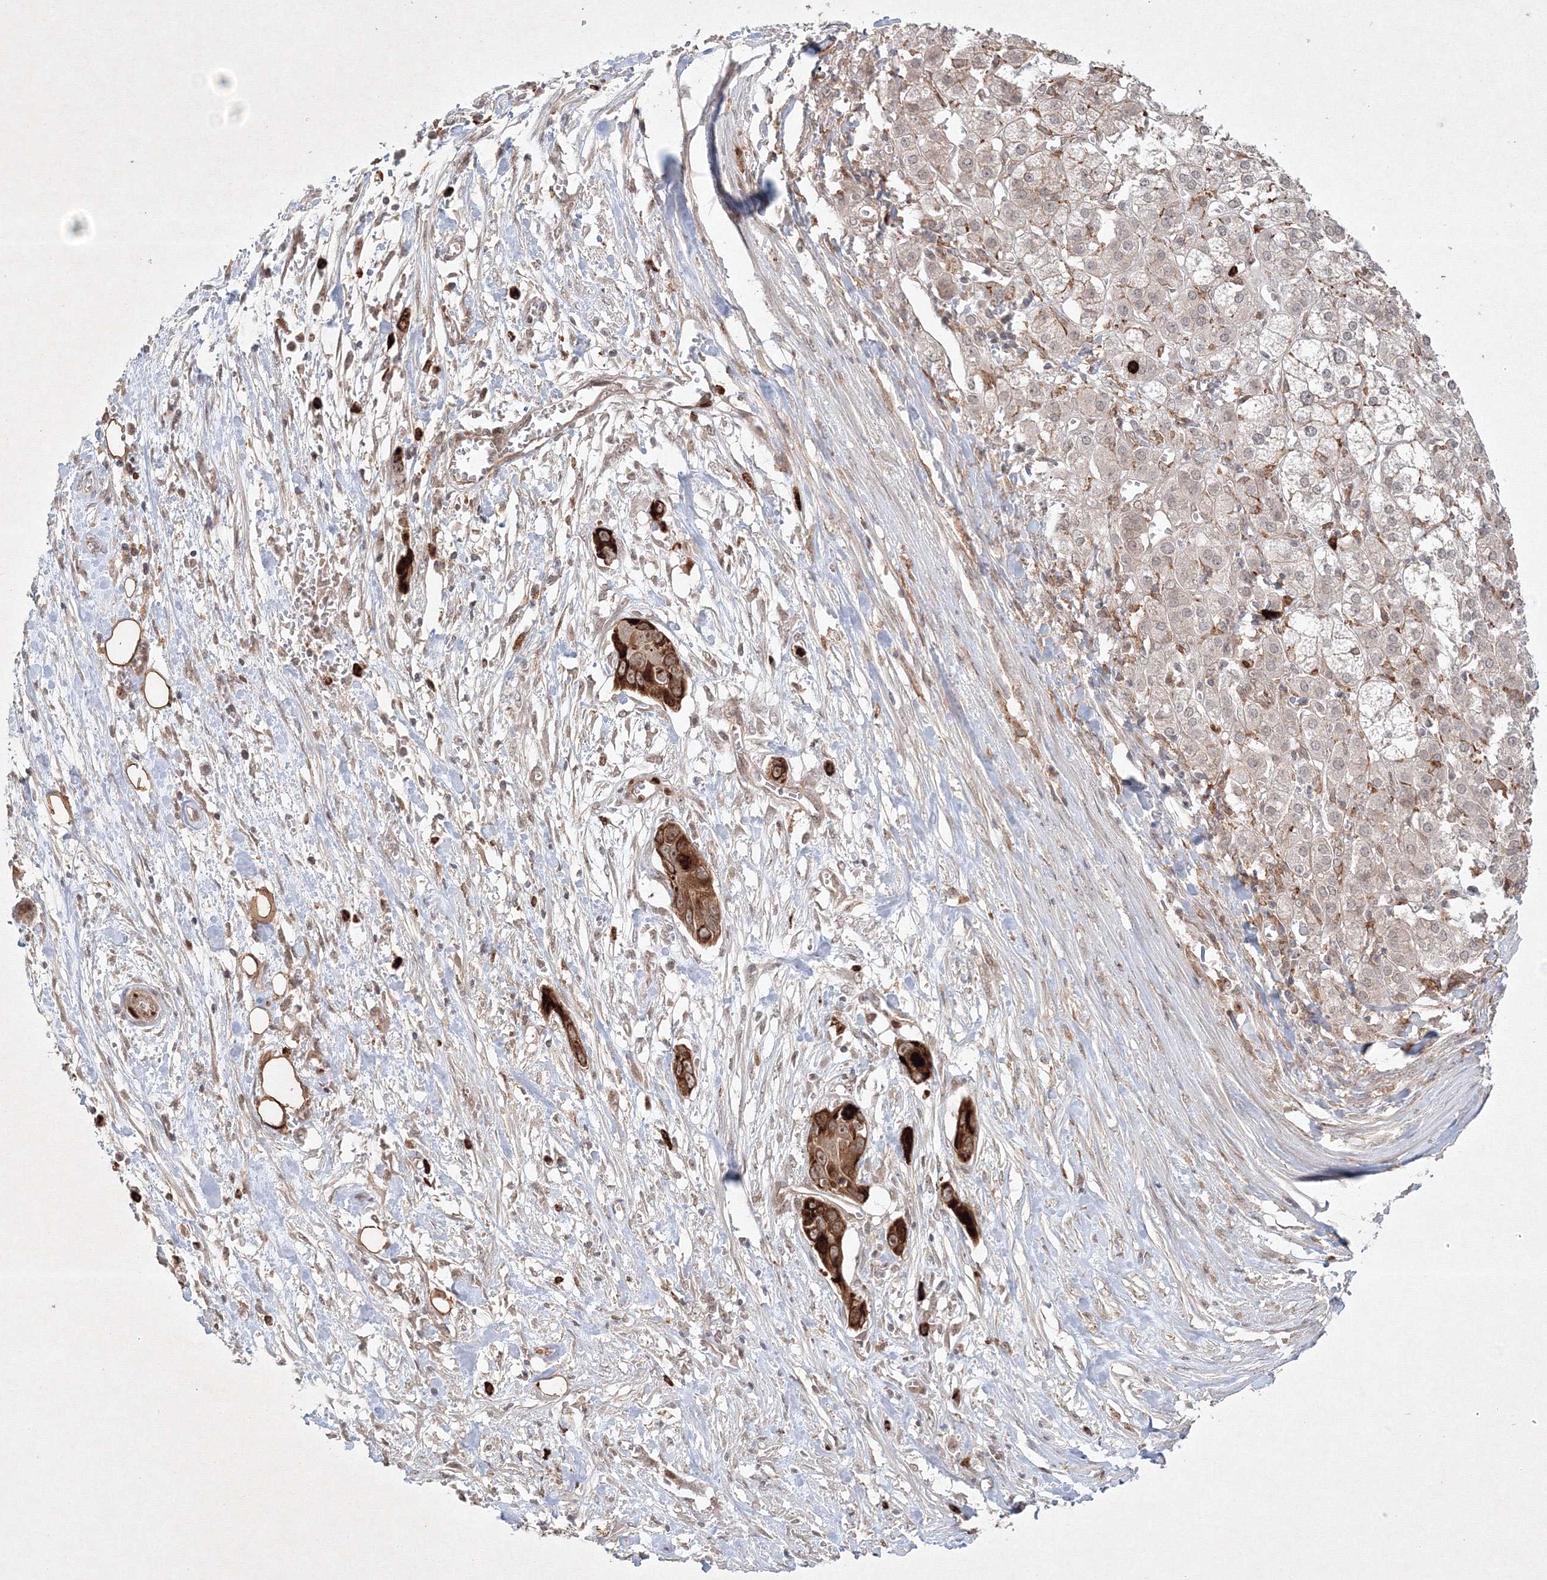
{"staining": {"intensity": "strong", "quantity": ">75%", "location": "cytoplasmic/membranous"}, "tissue": "pancreatic cancer", "cell_type": "Tumor cells", "image_type": "cancer", "snomed": [{"axis": "morphology", "description": "Adenocarcinoma, NOS"}, {"axis": "topography", "description": "Pancreas"}], "caption": "Tumor cells exhibit strong cytoplasmic/membranous expression in about >75% of cells in adenocarcinoma (pancreatic). (Brightfield microscopy of DAB IHC at high magnification).", "gene": "KIF20A", "patient": {"sex": "female", "age": 60}}